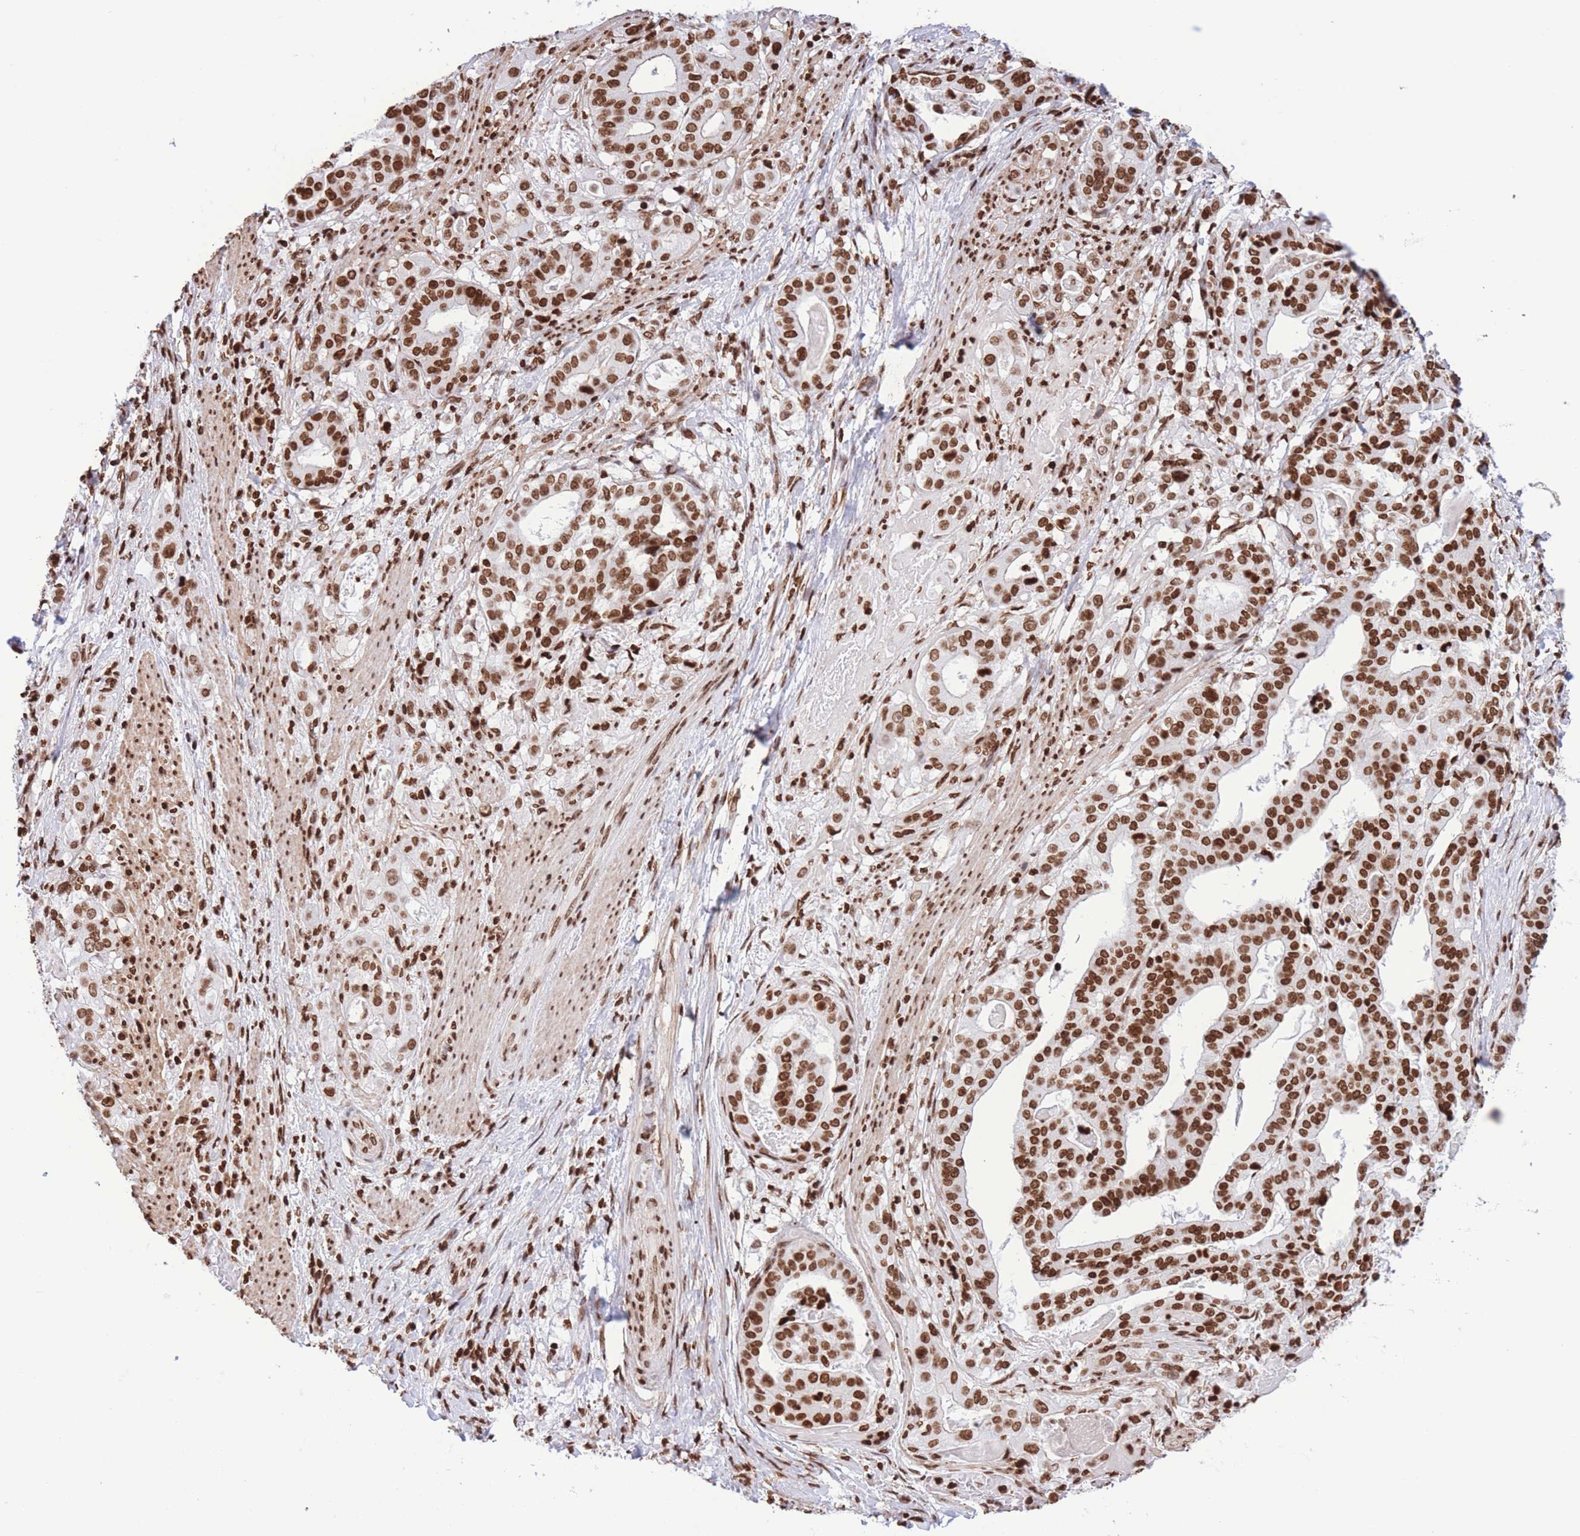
{"staining": {"intensity": "strong", "quantity": ">75%", "location": "nuclear"}, "tissue": "stomach cancer", "cell_type": "Tumor cells", "image_type": "cancer", "snomed": [{"axis": "morphology", "description": "Adenocarcinoma, NOS"}, {"axis": "topography", "description": "Stomach"}], "caption": "An image of stomach cancer (adenocarcinoma) stained for a protein reveals strong nuclear brown staining in tumor cells. (DAB (3,3'-diaminobenzidine) IHC with brightfield microscopy, high magnification).", "gene": "H2BC11", "patient": {"sex": "male", "age": 48}}